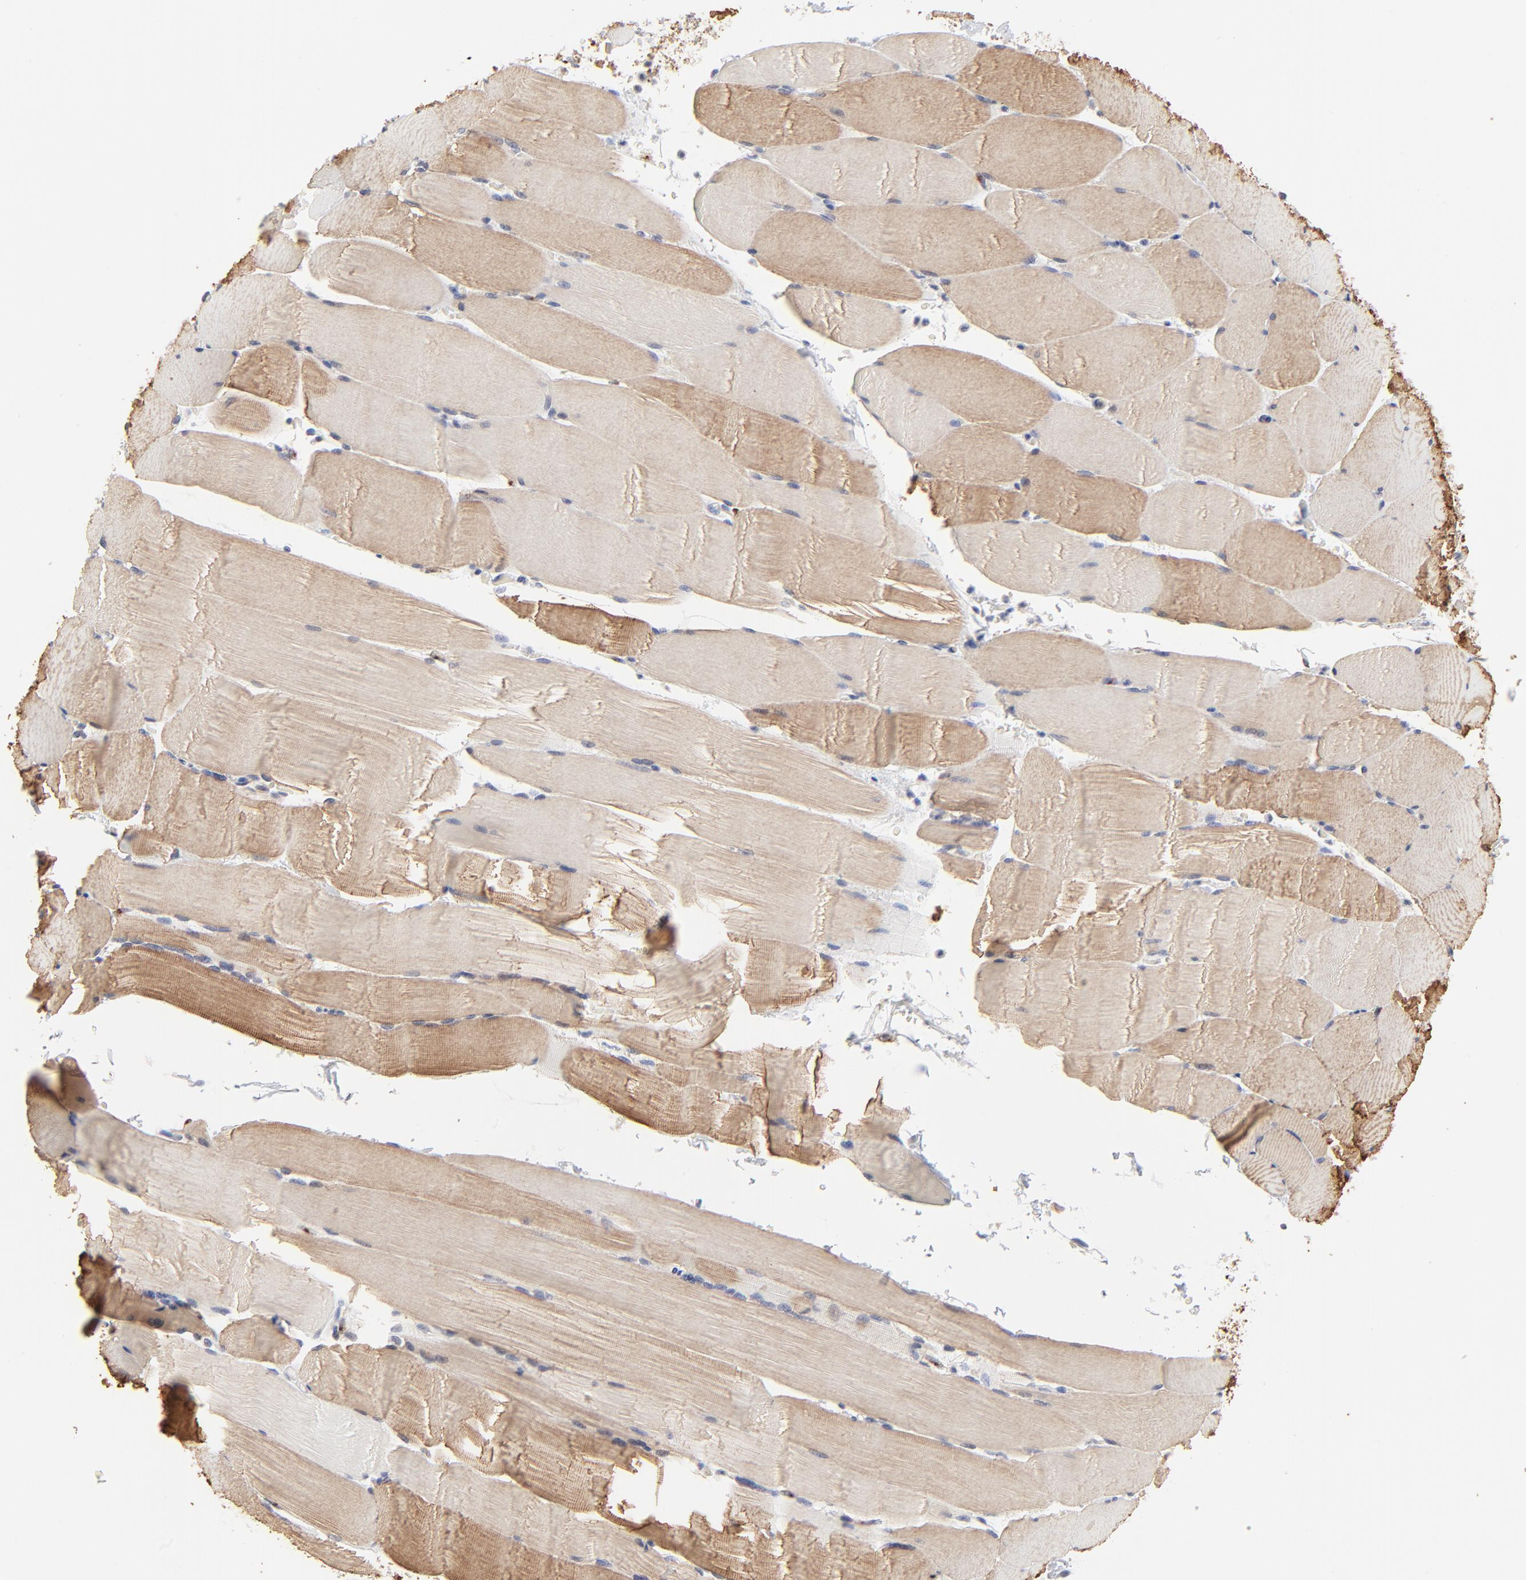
{"staining": {"intensity": "moderate", "quantity": "<25%", "location": "cytoplasmic/membranous"}, "tissue": "skeletal muscle", "cell_type": "Myocytes", "image_type": "normal", "snomed": [{"axis": "morphology", "description": "Normal tissue, NOS"}, {"axis": "topography", "description": "Skeletal muscle"}], "caption": "An image of skeletal muscle stained for a protein shows moderate cytoplasmic/membranous brown staining in myocytes.", "gene": "AURKA", "patient": {"sex": "male", "age": 62}}